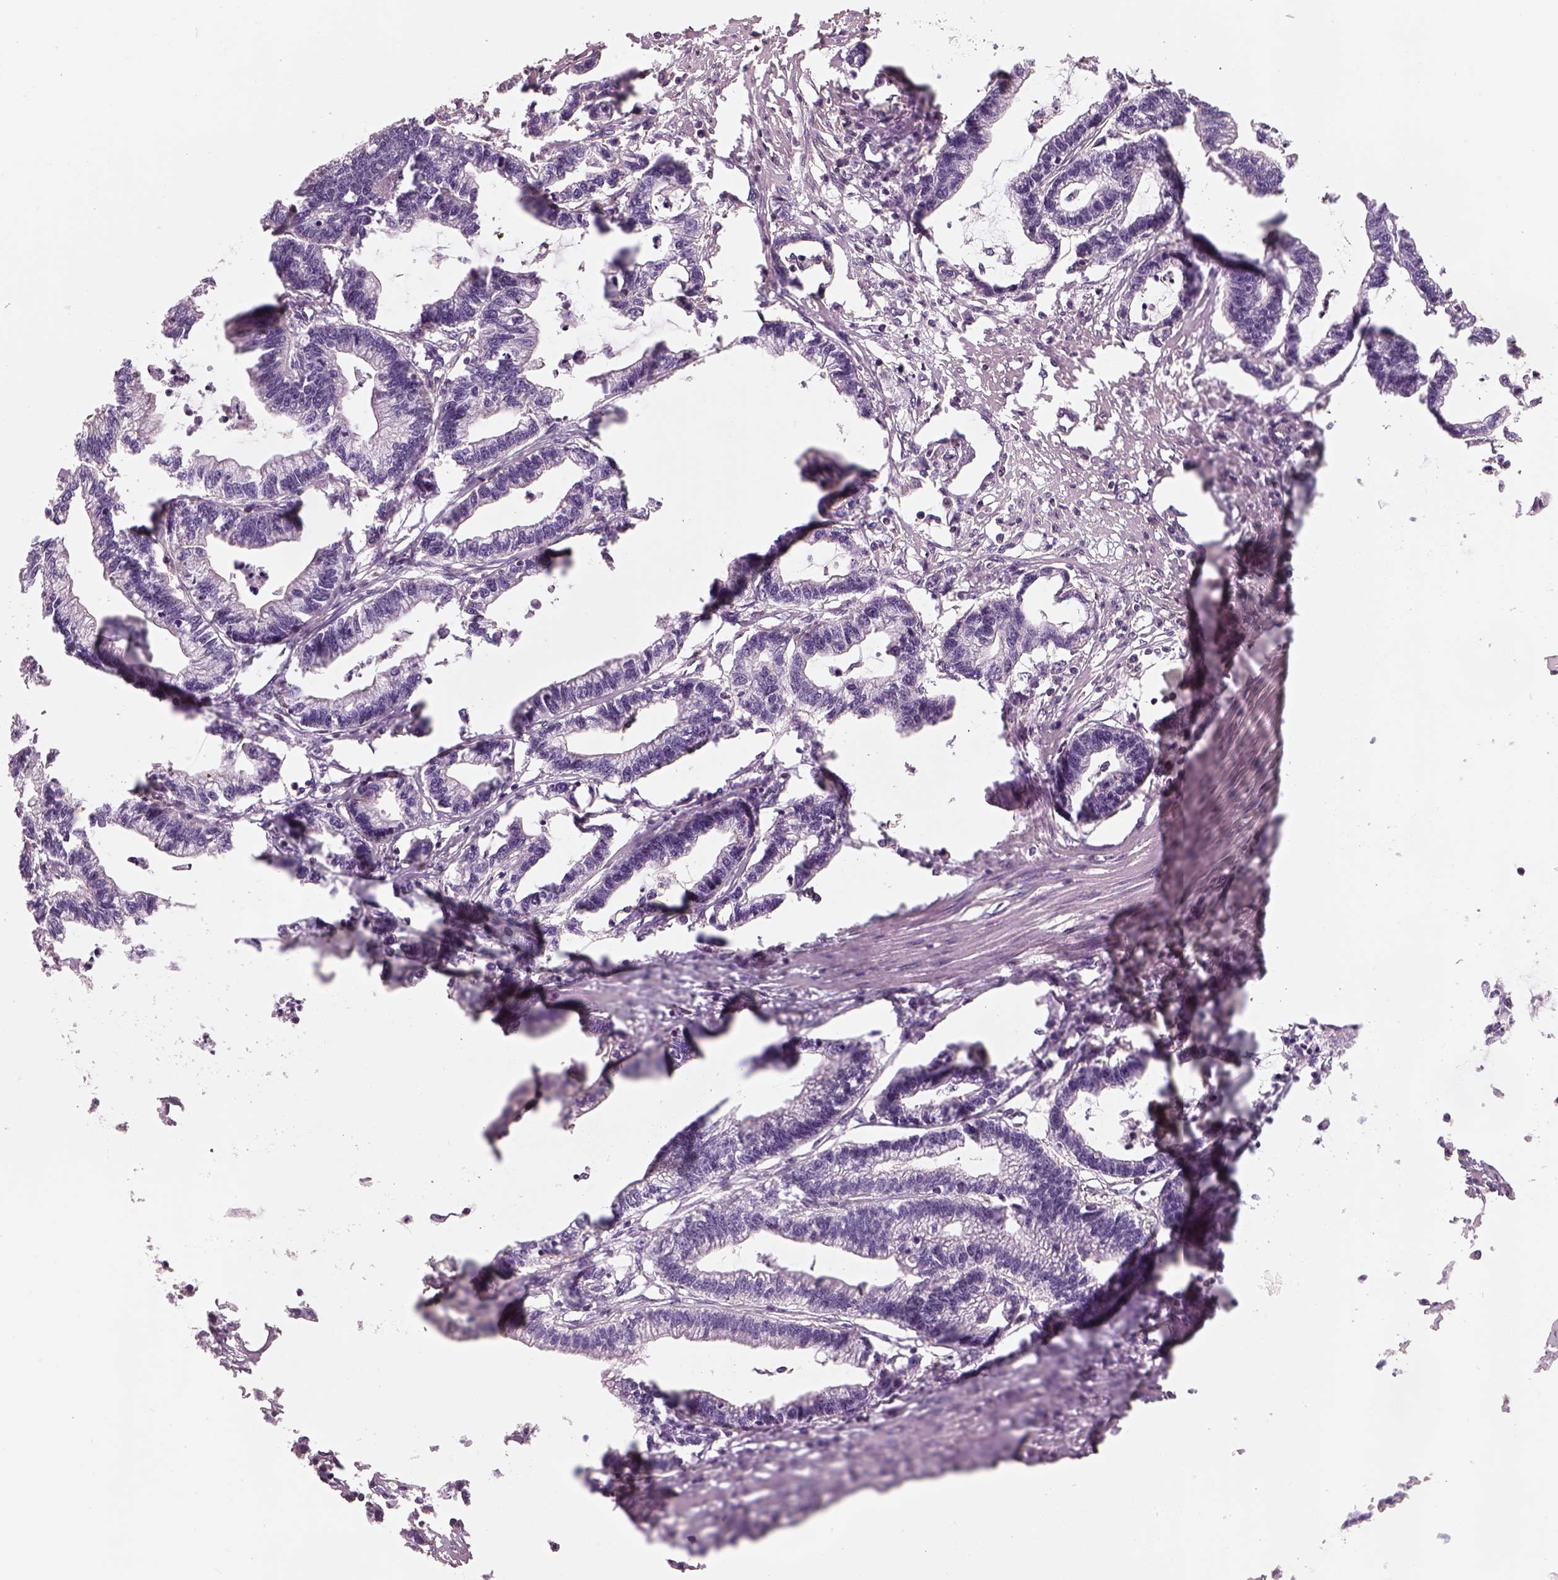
{"staining": {"intensity": "negative", "quantity": "none", "location": "none"}, "tissue": "stomach cancer", "cell_type": "Tumor cells", "image_type": "cancer", "snomed": [{"axis": "morphology", "description": "Adenocarcinoma, NOS"}, {"axis": "topography", "description": "Stomach"}], "caption": "IHC of human adenocarcinoma (stomach) reveals no staining in tumor cells.", "gene": "OTUD6A", "patient": {"sex": "male", "age": 83}}